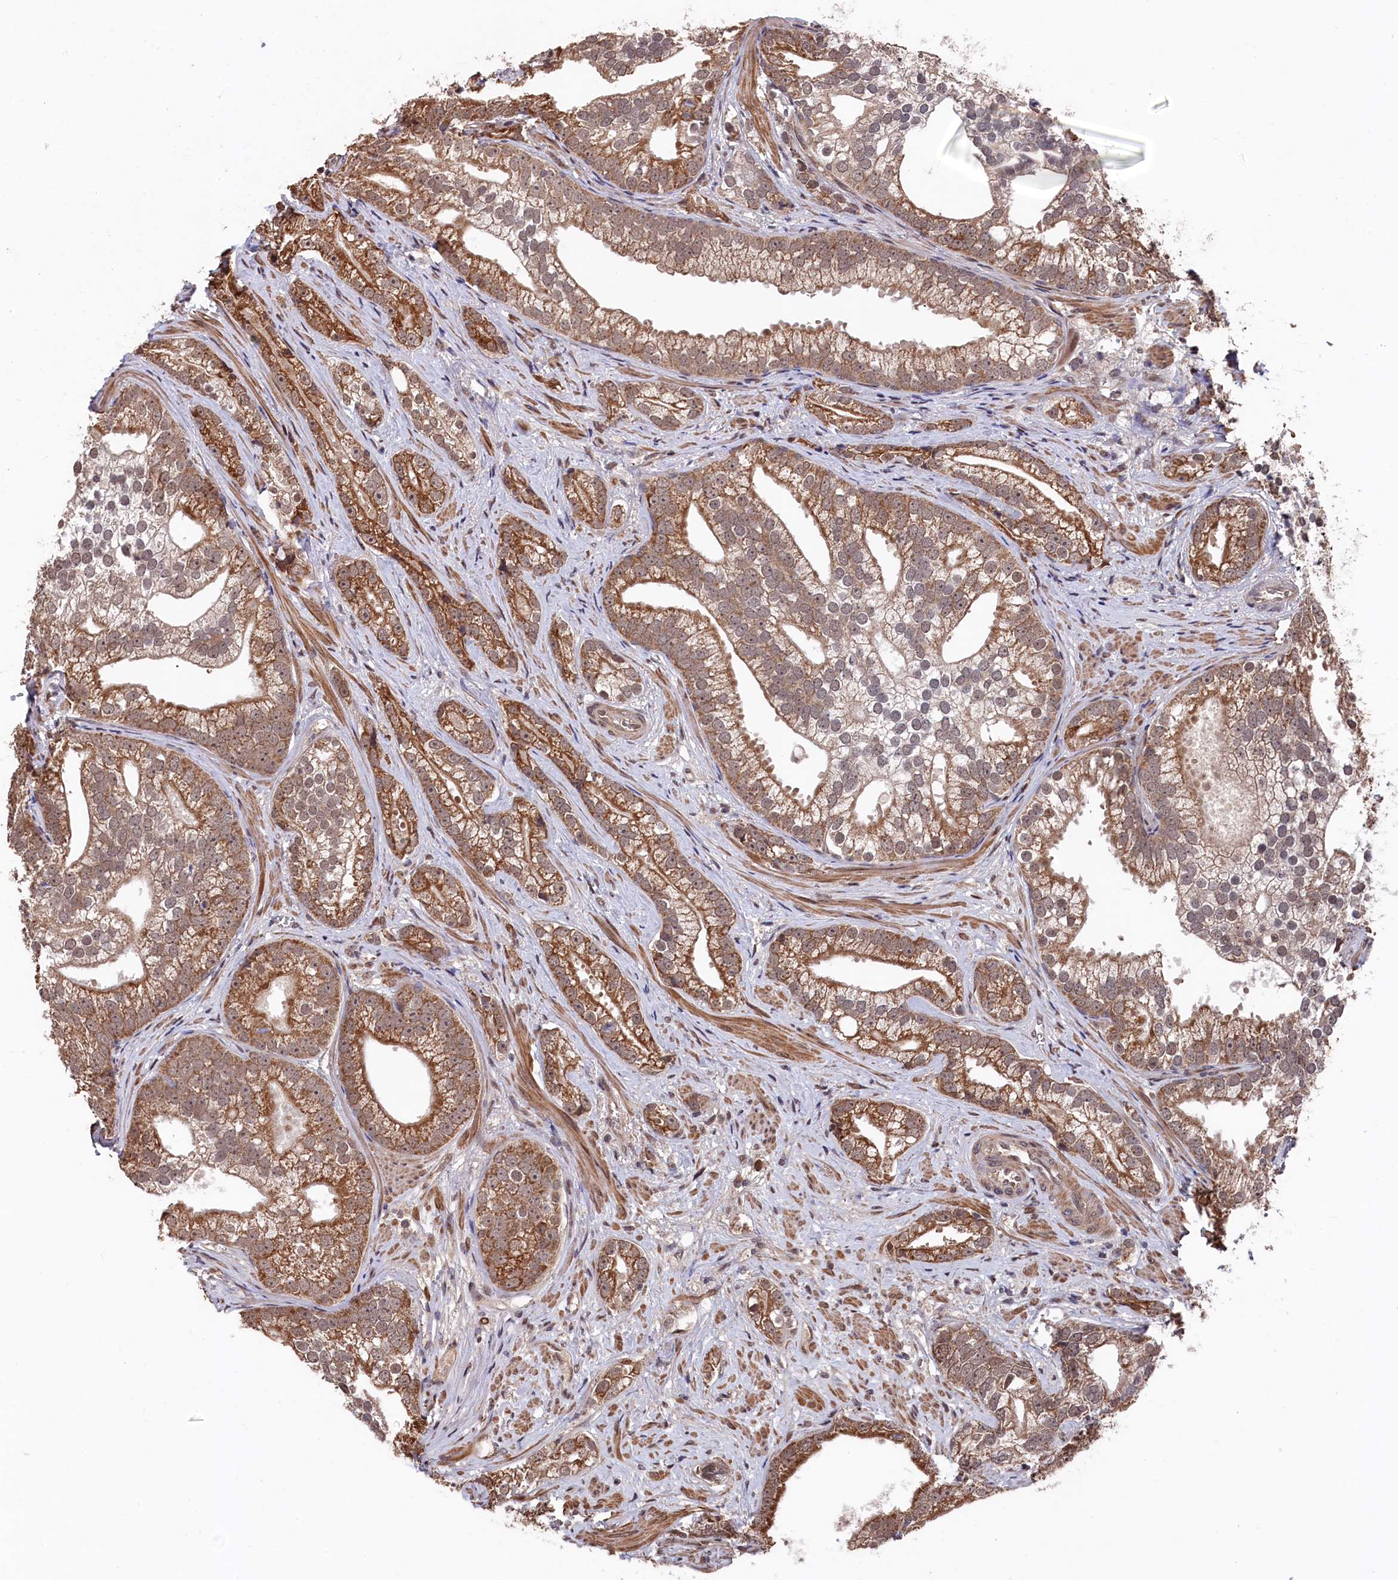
{"staining": {"intensity": "moderate", "quantity": ">75%", "location": "cytoplasmic/membranous"}, "tissue": "prostate cancer", "cell_type": "Tumor cells", "image_type": "cancer", "snomed": [{"axis": "morphology", "description": "Adenocarcinoma, High grade"}, {"axis": "topography", "description": "Prostate"}], "caption": "Protein analysis of prostate cancer tissue displays moderate cytoplasmic/membranous expression in approximately >75% of tumor cells. (DAB IHC with brightfield microscopy, high magnification).", "gene": "CLPX", "patient": {"sex": "male", "age": 75}}